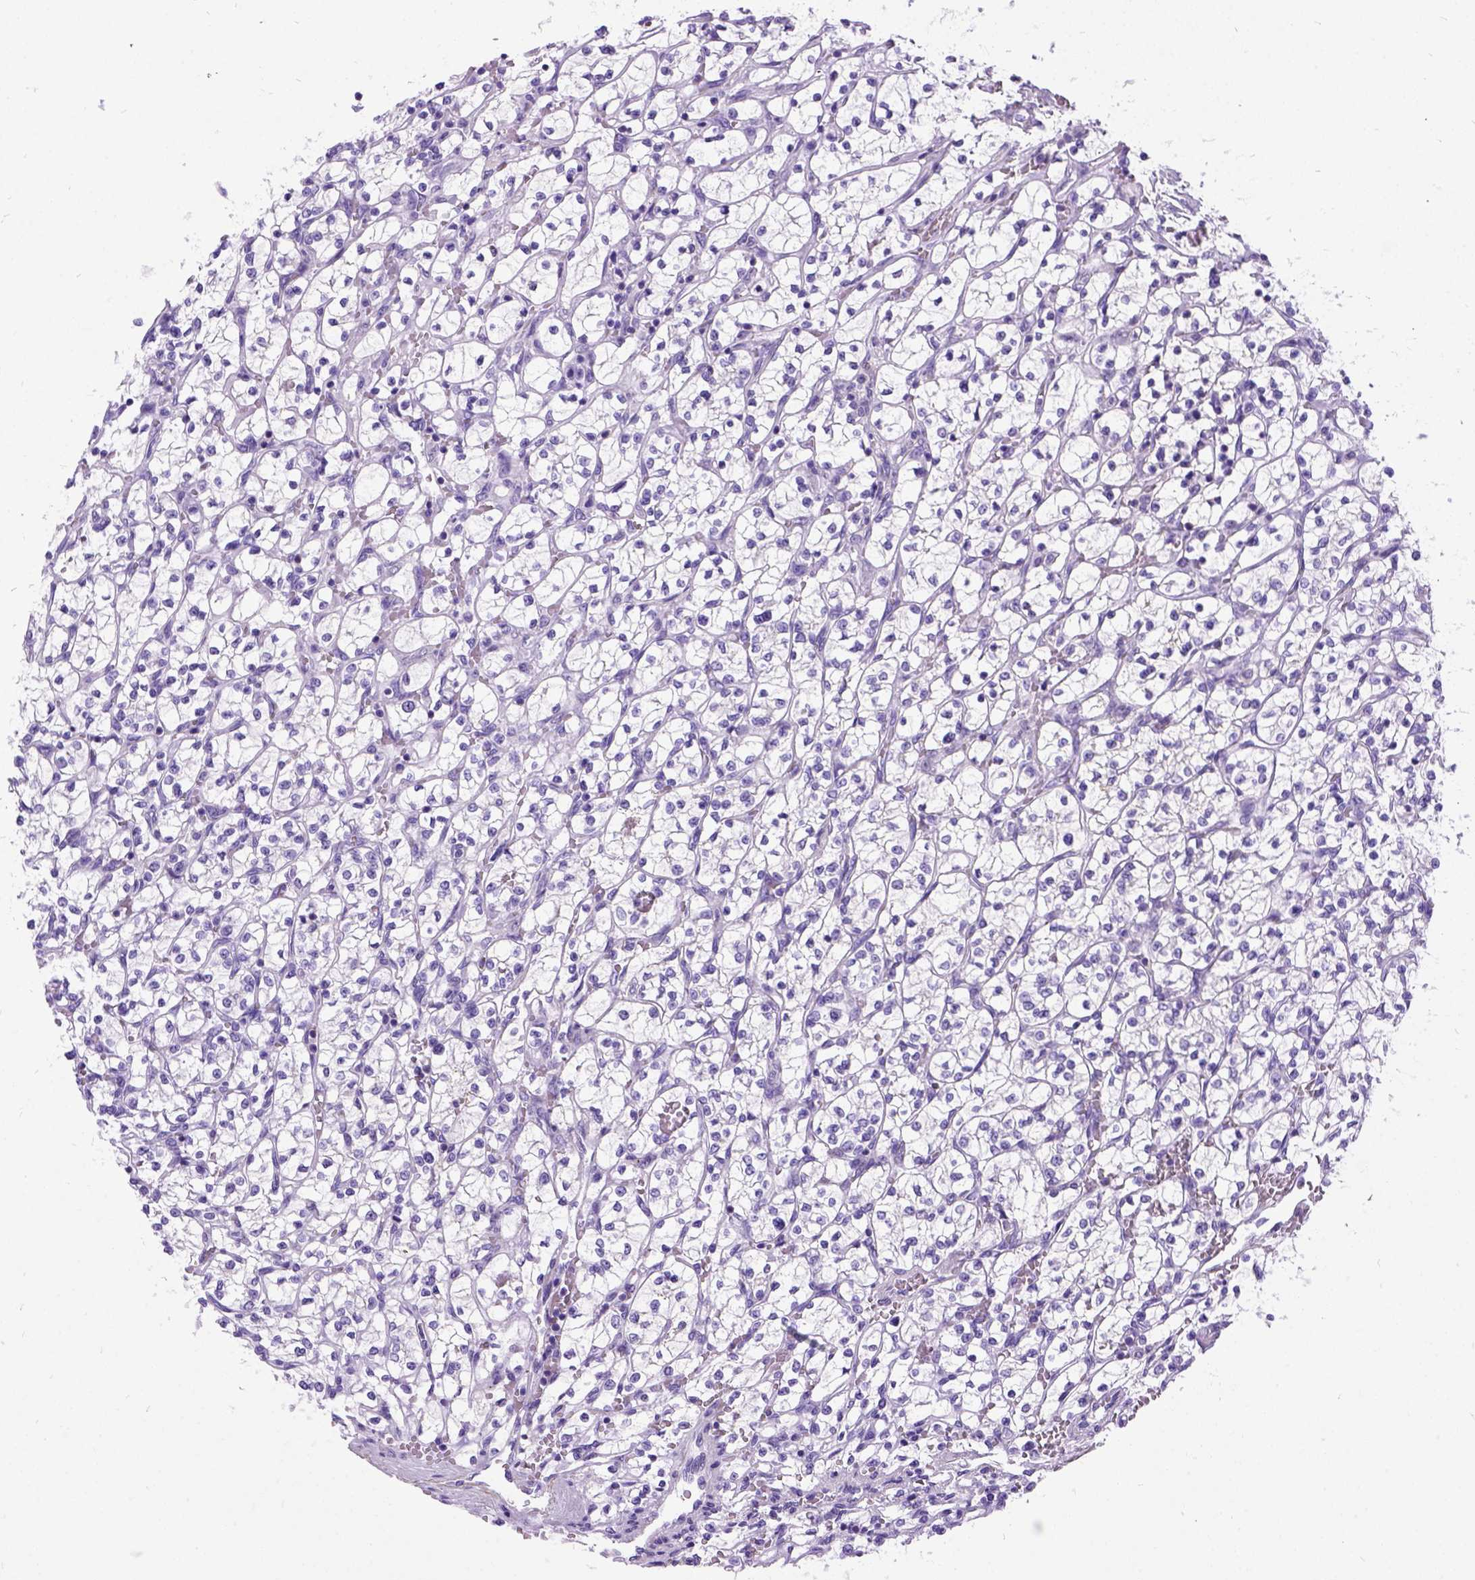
{"staining": {"intensity": "negative", "quantity": "none", "location": "none"}, "tissue": "renal cancer", "cell_type": "Tumor cells", "image_type": "cancer", "snomed": [{"axis": "morphology", "description": "Adenocarcinoma, NOS"}, {"axis": "topography", "description": "Kidney"}], "caption": "Immunohistochemistry (IHC) image of human renal cancer (adenocarcinoma) stained for a protein (brown), which shows no positivity in tumor cells.", "gene": "PRG2", "patient": {"sex": "female", "age": 64}}